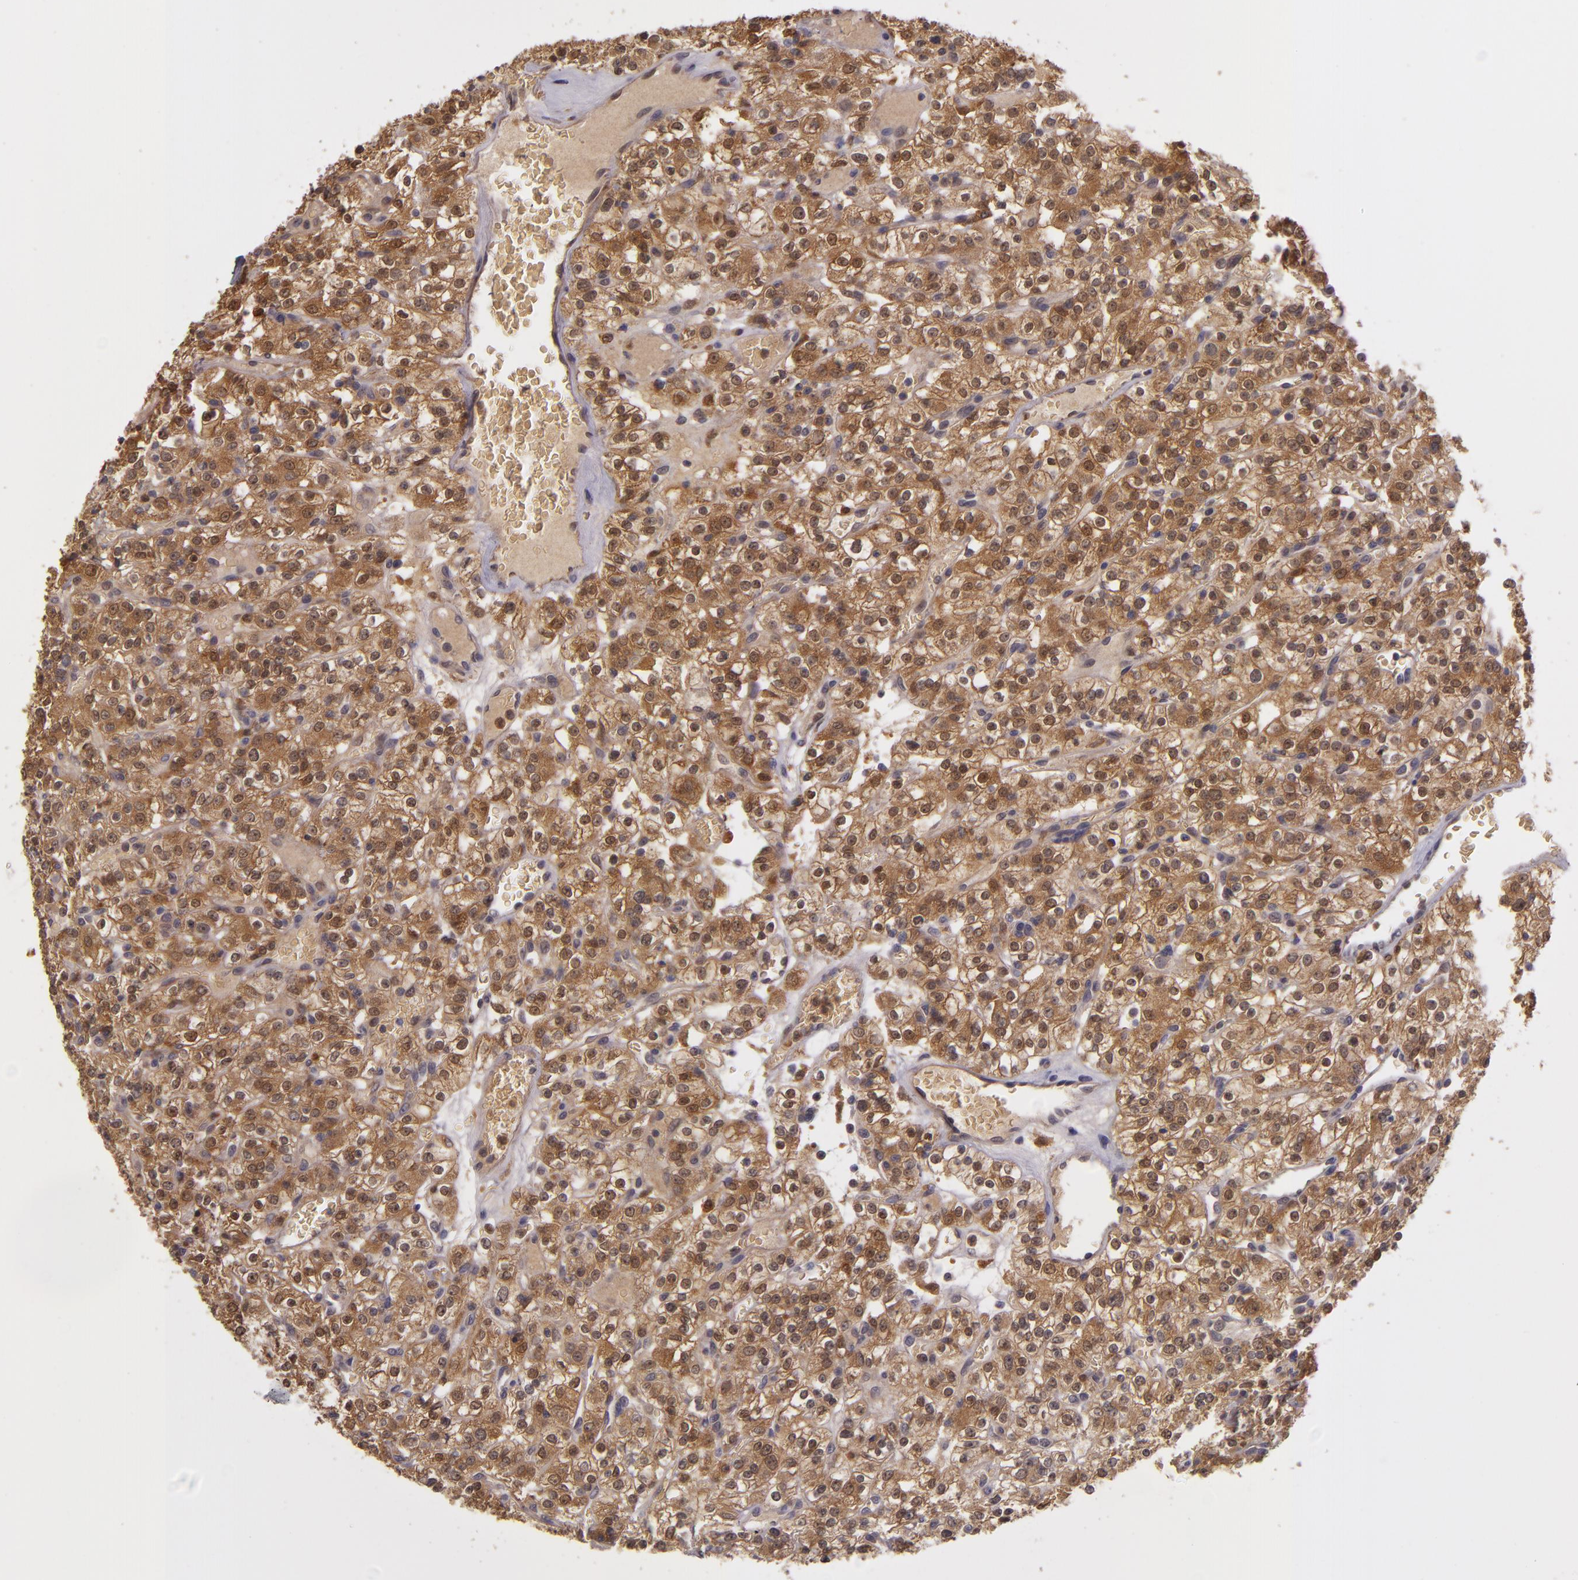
{"staining": {"intensity": "moderate", "quantity": ">75%", "location": "cytoplasmic/membranous"}, "tissue": "renal cancer", "cell_type": "Tumor cells", "image_type": "cancer", "snomed": [{"axis": "morphology", "description": "Normal tissue, NOS"}, {"axis": "morphology", "description": "Adenocarcinoma, NOS"}, {"axis": "topography", "description": "Kidney"}], "caption": "Protein expression analysis of renal cancer (adenocarcinoma) shows moderate cytoplasmic/membranous staining in approximately >75% of tumor cells.", "gene": "FHIT", "patient": {"sex": "female", "age": 72}}